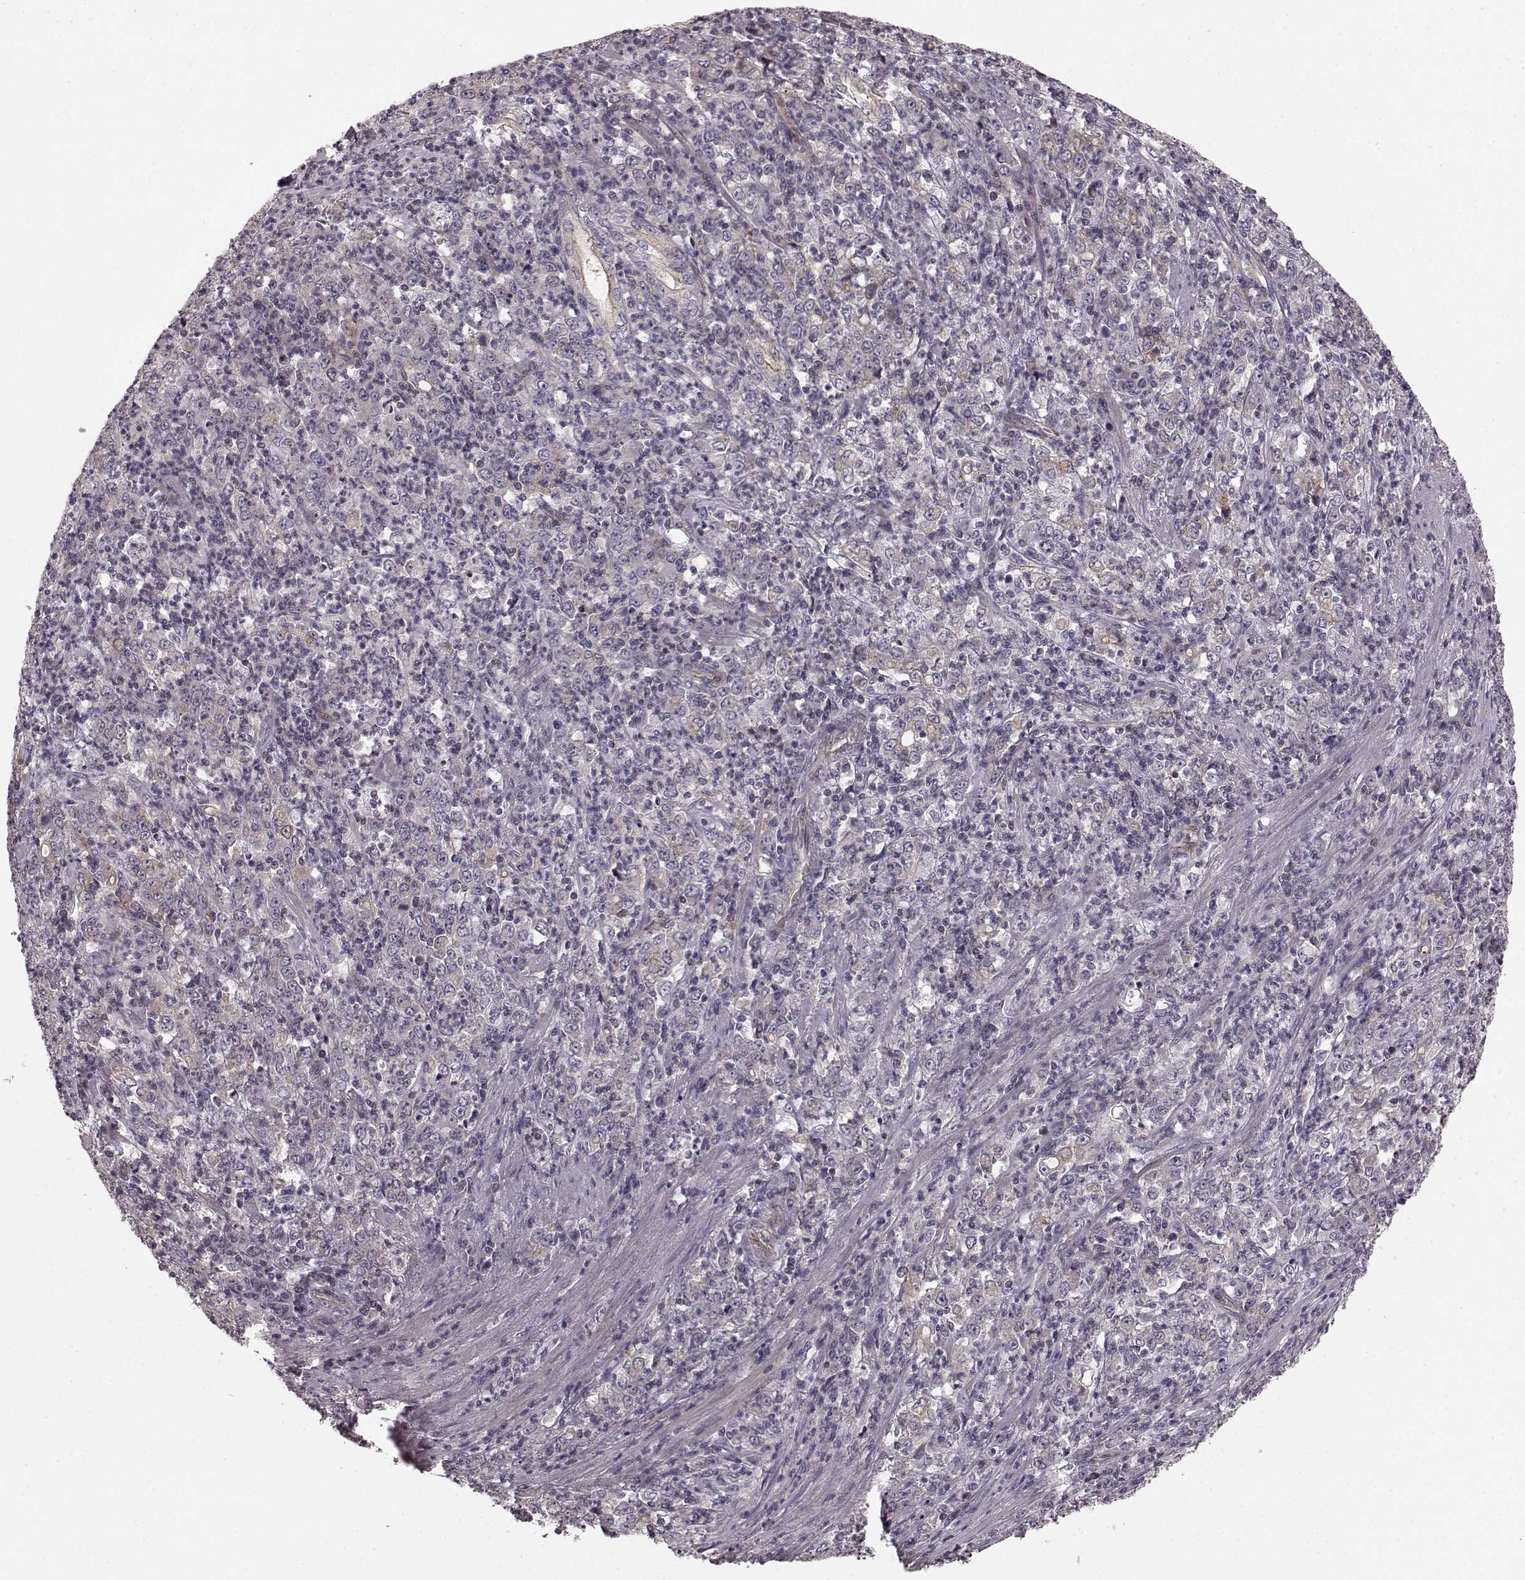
{"staining": {"intensity": "negative", "quantity": "none", "location": "none"}, "tissue": "stomach cancer", "cell_type": "Tumor cells", "image_type": "cancer", "snomed": [{"axis": "morphology", "description": "Adenocarcinoma, NOS"}, {"axis": "topography", "description": "Stomach, lower"}], "caption": "This is an immunohistochemistry micrograph of human stomach cancer (adenocarcinoma). There is no positivity in tumor cells.", "gene": "SLC22A18", "patient": {"sex": "female", "age": 71}}